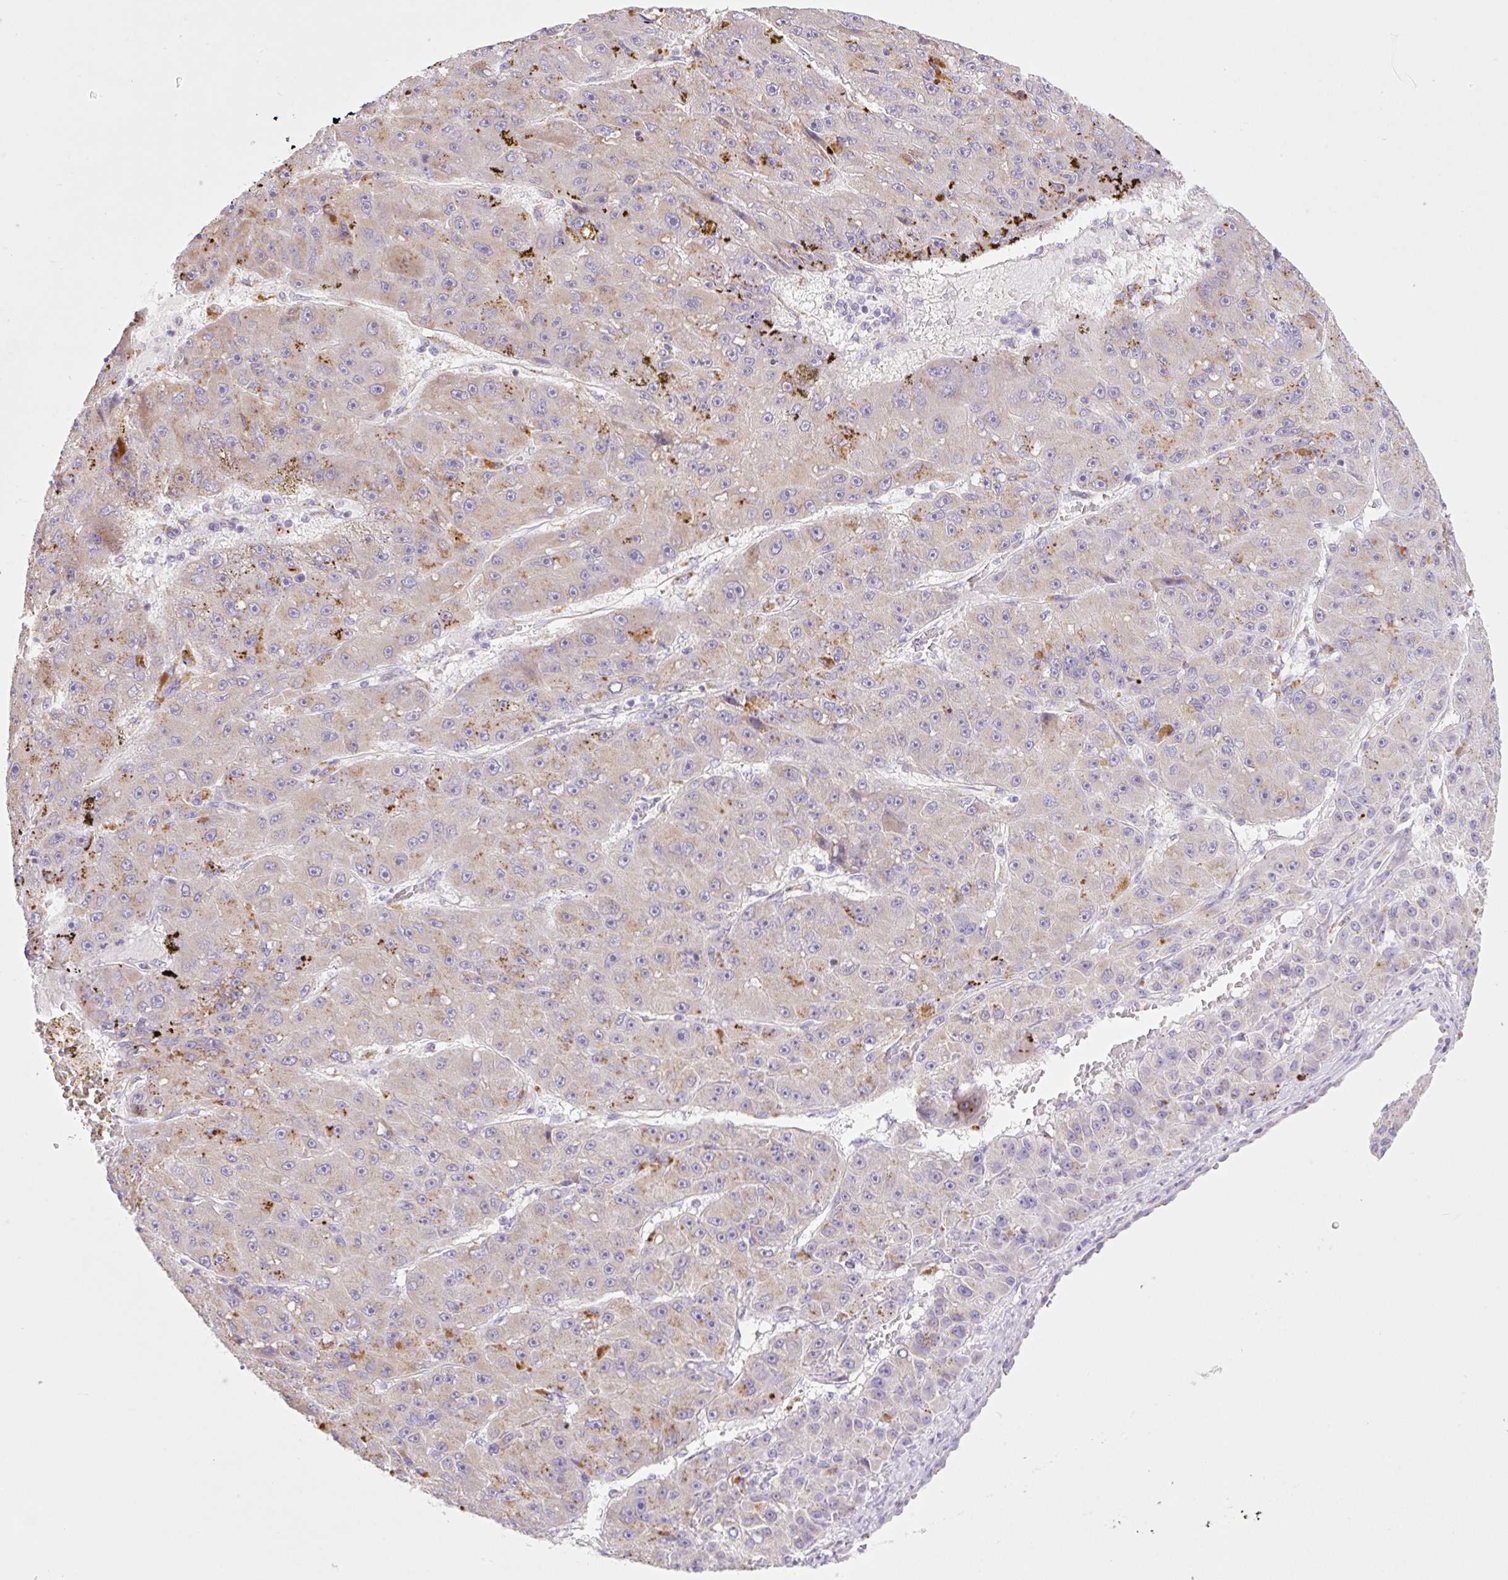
{"staining": {"intensity": "moderate", "quantity": "<25%", "location": "cytoplasmic/membranous"}, "tissue": "liver cancer", "cell_type": "Tumor cells", "image_type": "cancer", "snomed": [{"axis": "morphology", "description": "Carcinoma, Hepatocellular, NOS"}, {"axis": "topography", "description": "Liver"}], "caption": "Protein analysis of liver hepatocellular carcinoma tissue reveals moderate cytoplasmic/membranous expression in approximately <25% of tumor cells.", "gene": "CLEC3A", "patient": {"sex": "male", "age": 67}}